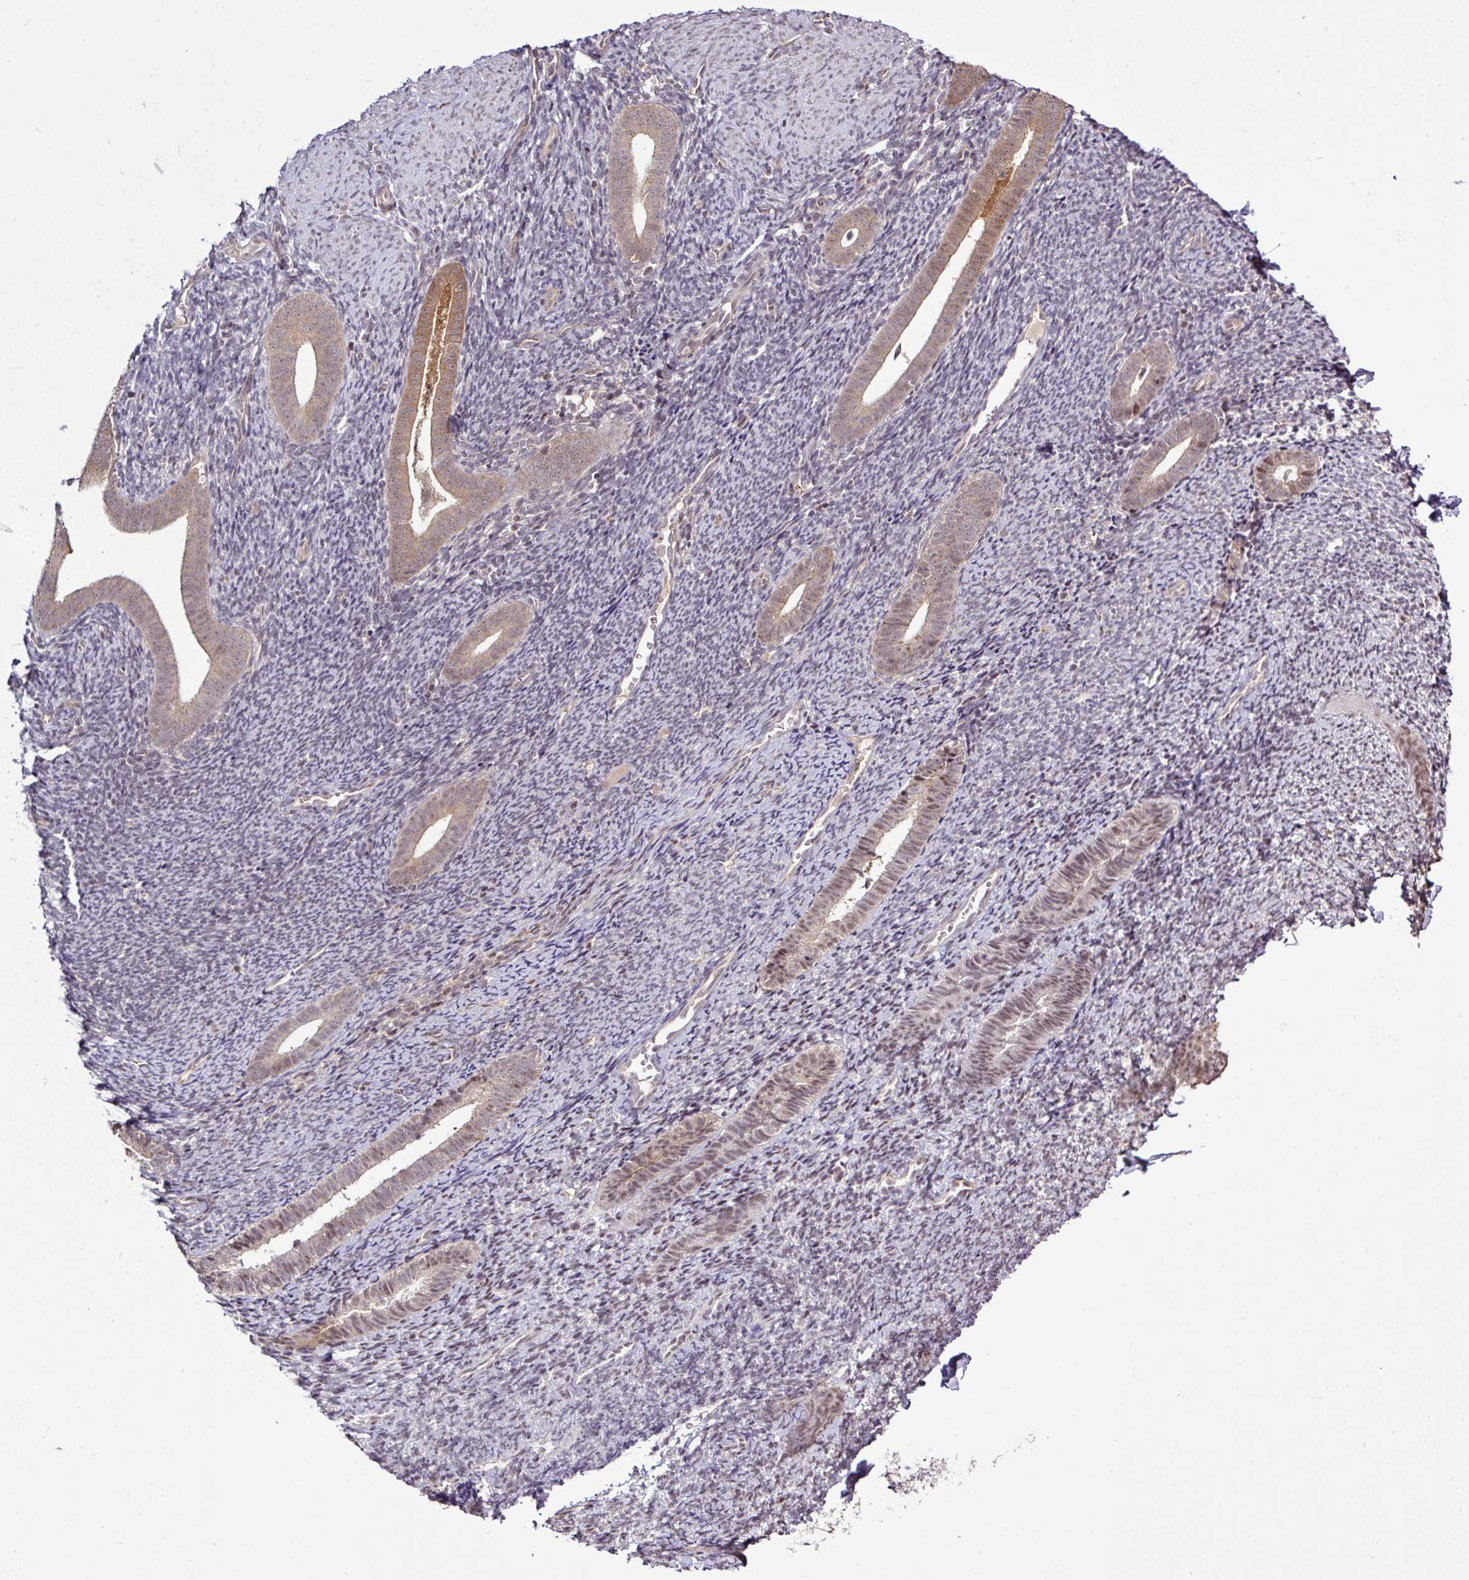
{"staining": {"intensity": "negative", "quantity": "none", "location": "none"}, "tissue": "endometrium", "cell_type": "Cells in endometrial stroma", "image_type": "normal", "snomed": [{"axis": "morphology", "description": "Normal tissue, NOS"}, {"axis": "topography", "description": "Endometrium"}], "caption": "Immunohistochemistry of unremarkable human endometrium shows no staining in cells in endometrial stroma.", "gene": "ITPKC", "patient": {"sex": "female", "age": 39}}